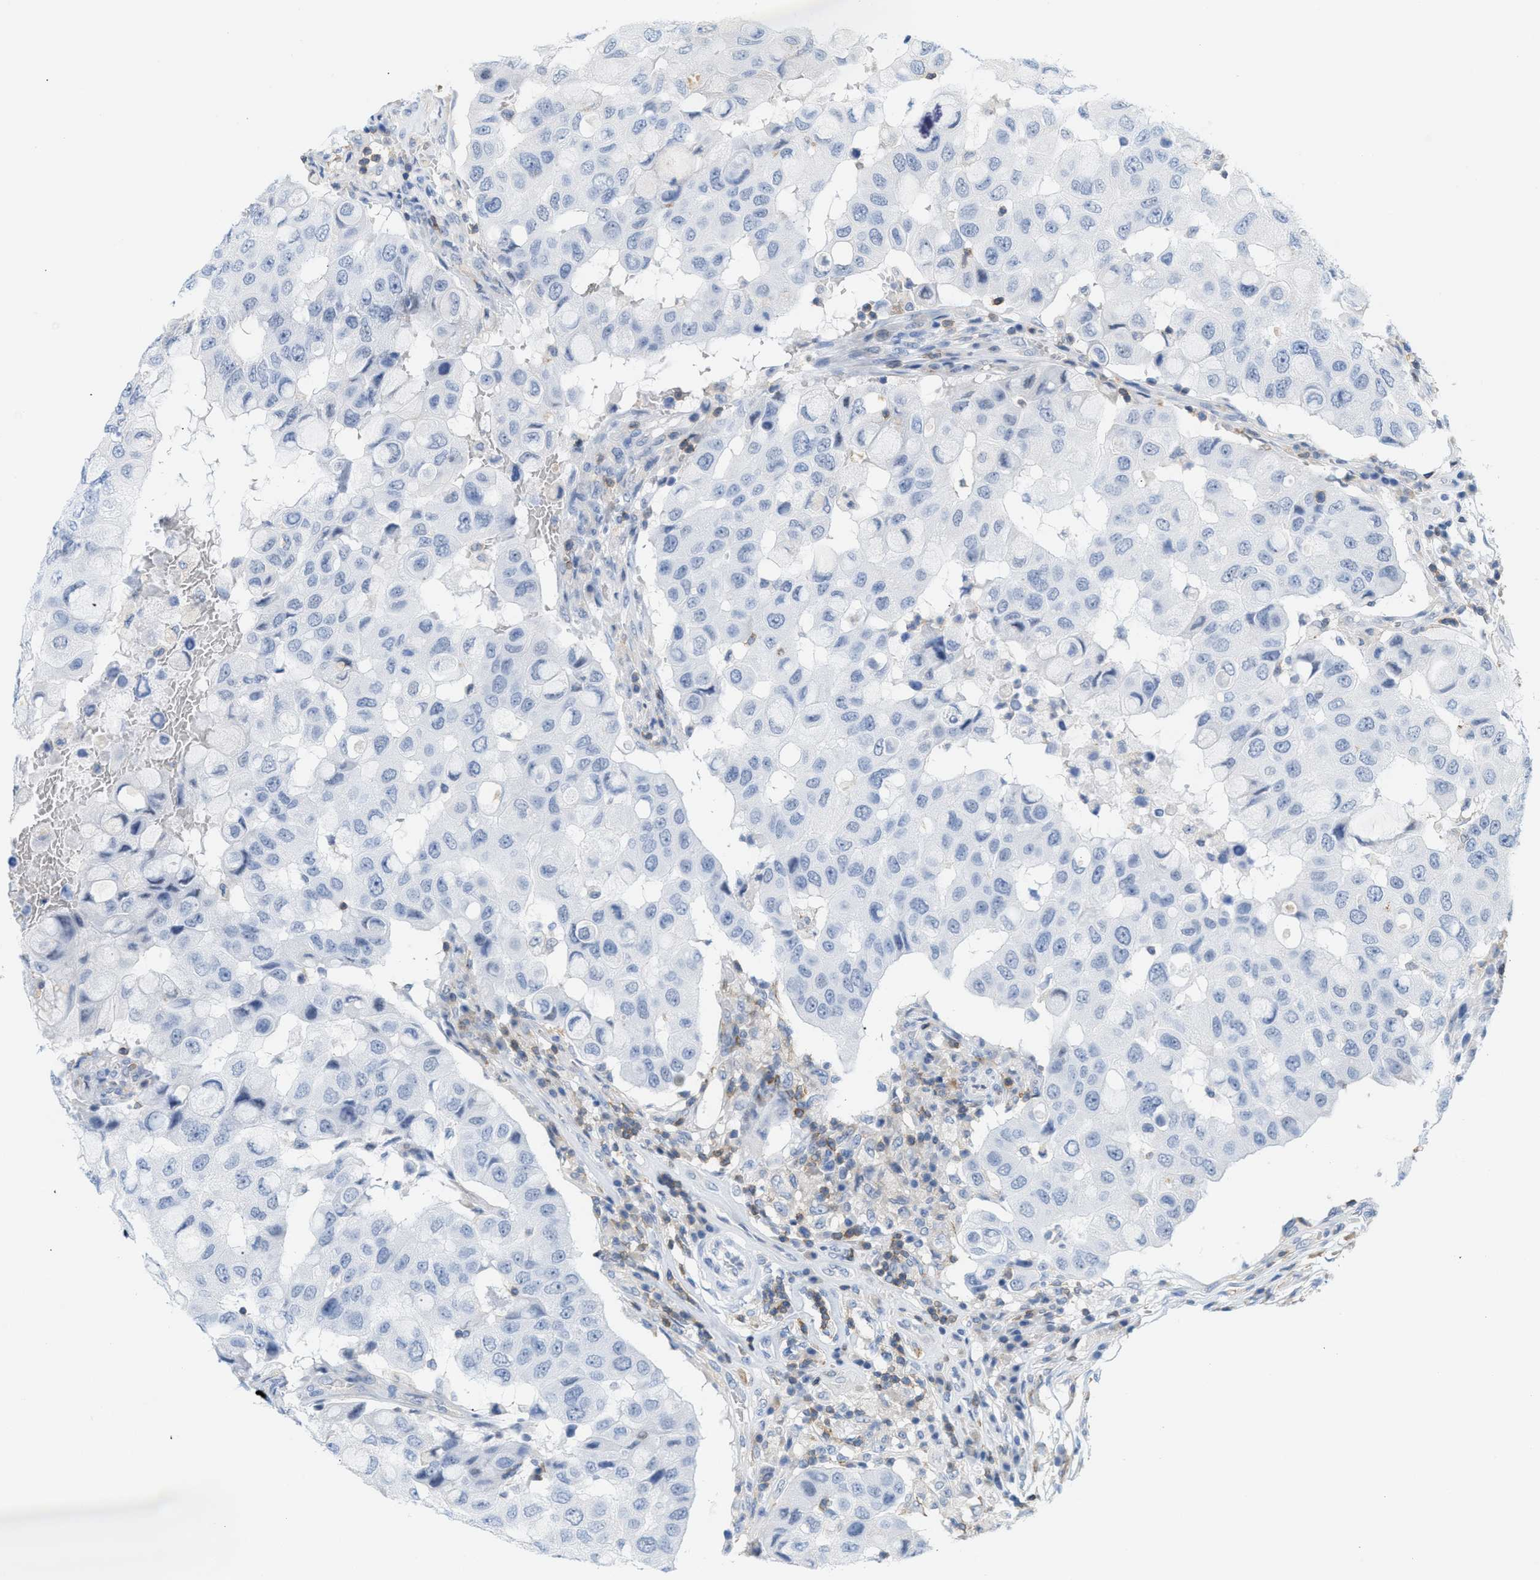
{"staining": {"intensity": "negative", "quantity": "none", "location": "none"}, "tissue": "breast cancer", "cell_type": "Tumor cells", "image_type": "cancer", "snomed": [{"axis": "morphology", "description": "Duct carcinoma"}, {"axis": "topography", "description": "Breast"}], "caption": "Immunohistochemistry of human breast cancer (infiltrating ductal carcinoma) reveals no staining in tumor cells.", "gene": "IL16", "patient": {"sex": "female", "age": 27}}